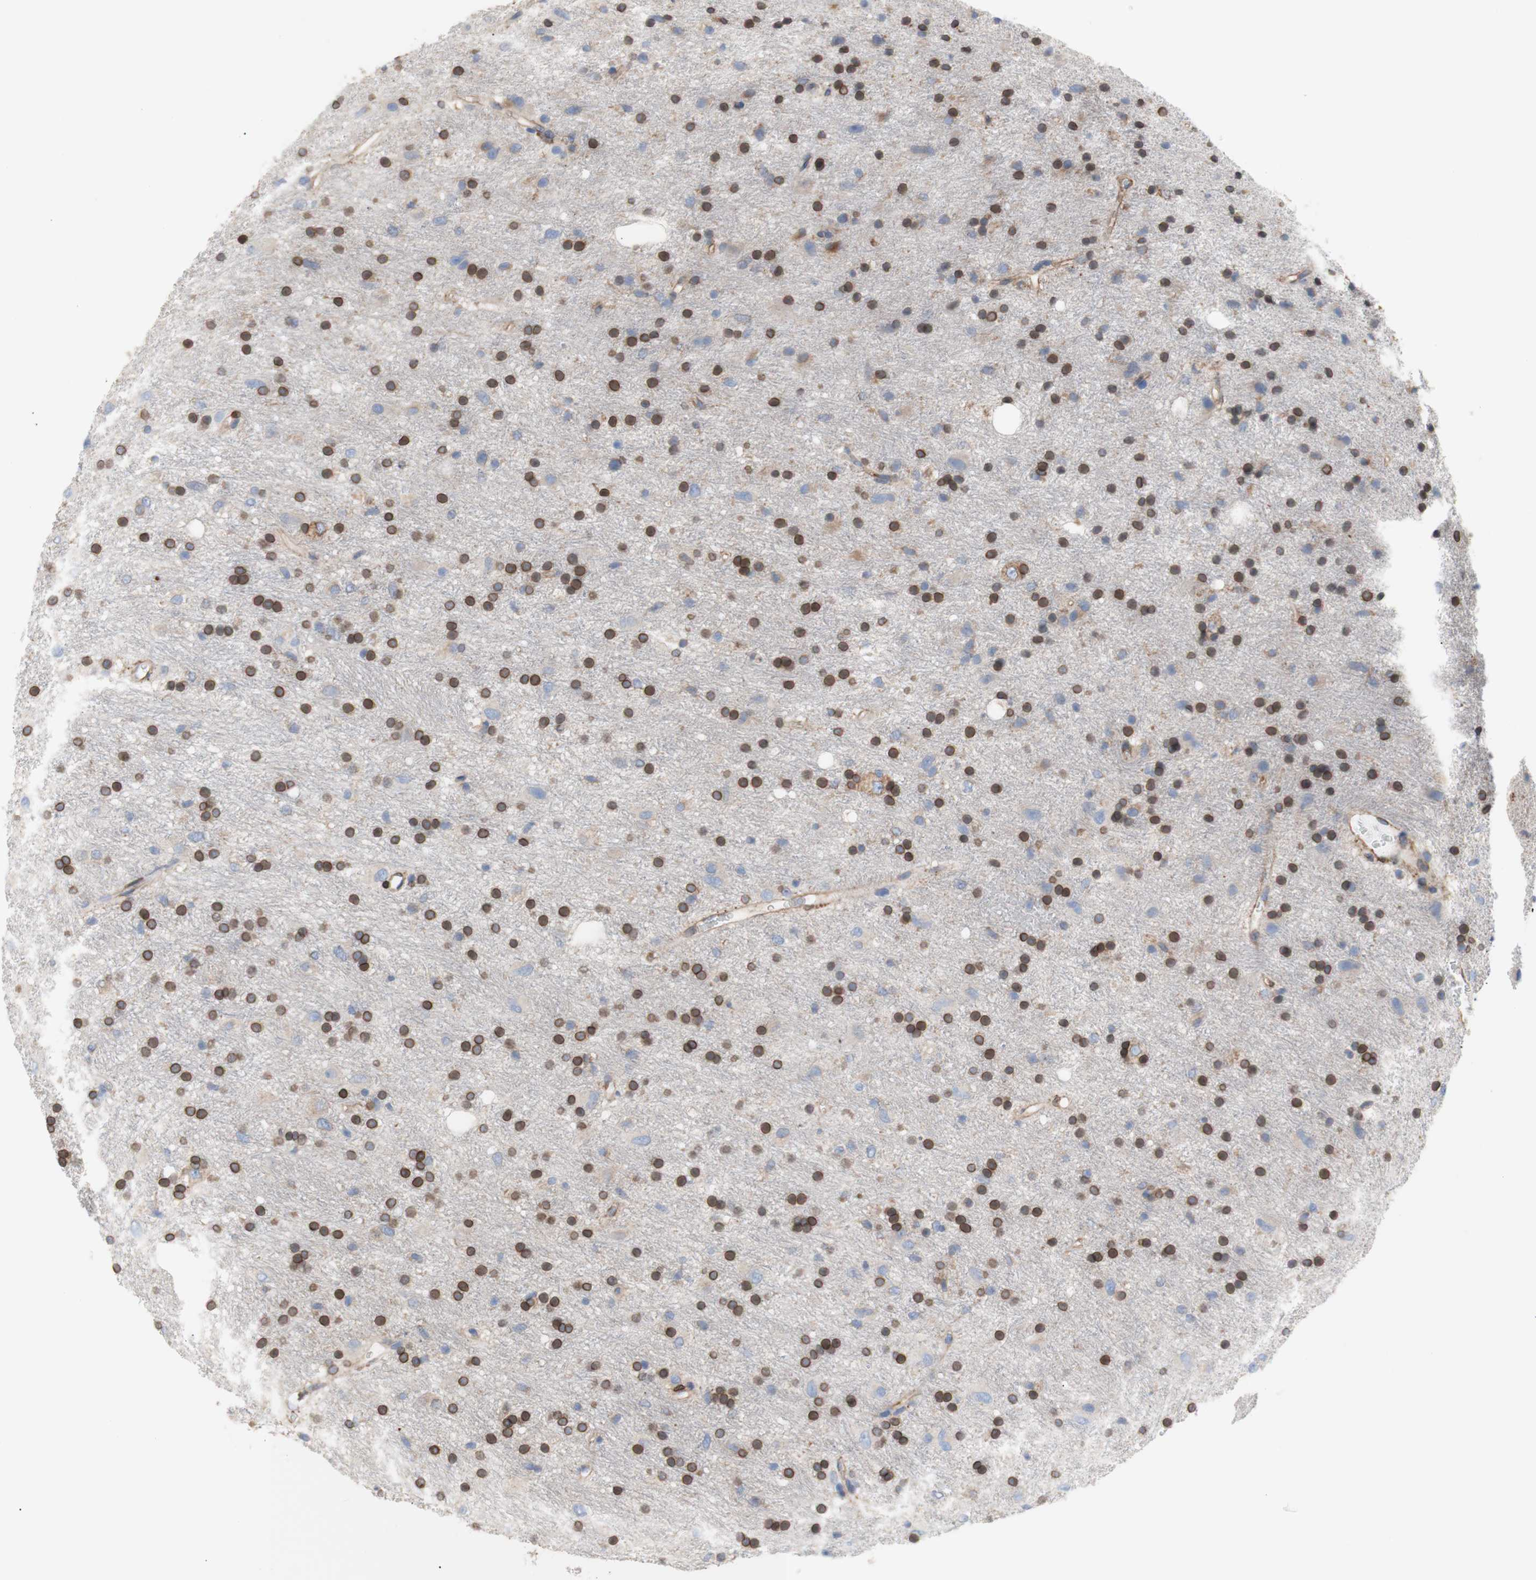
{"staining": {"intensity": "moderate", "quantity": "25%-75%", "location": "cytoplasmic/membranous,nuclear"}, "tissue": "glioma", "cell_type": "Tumor cells", "image_type": "cancer", "snomed": [{"axis": "morphology", "description": "Glioma, malignant, Low grade"}, {"axis": "topography", "description": "Brain"}], "caption": "Low-grade glioma (malignant) stained for a protein (brown) displays moderate cytoplasmic/membranous and nuclear positive staining in about 25%-75% of tumor cells.", "gene": "ERLIN1", "patient": {"sex": "male", "age": 77}}